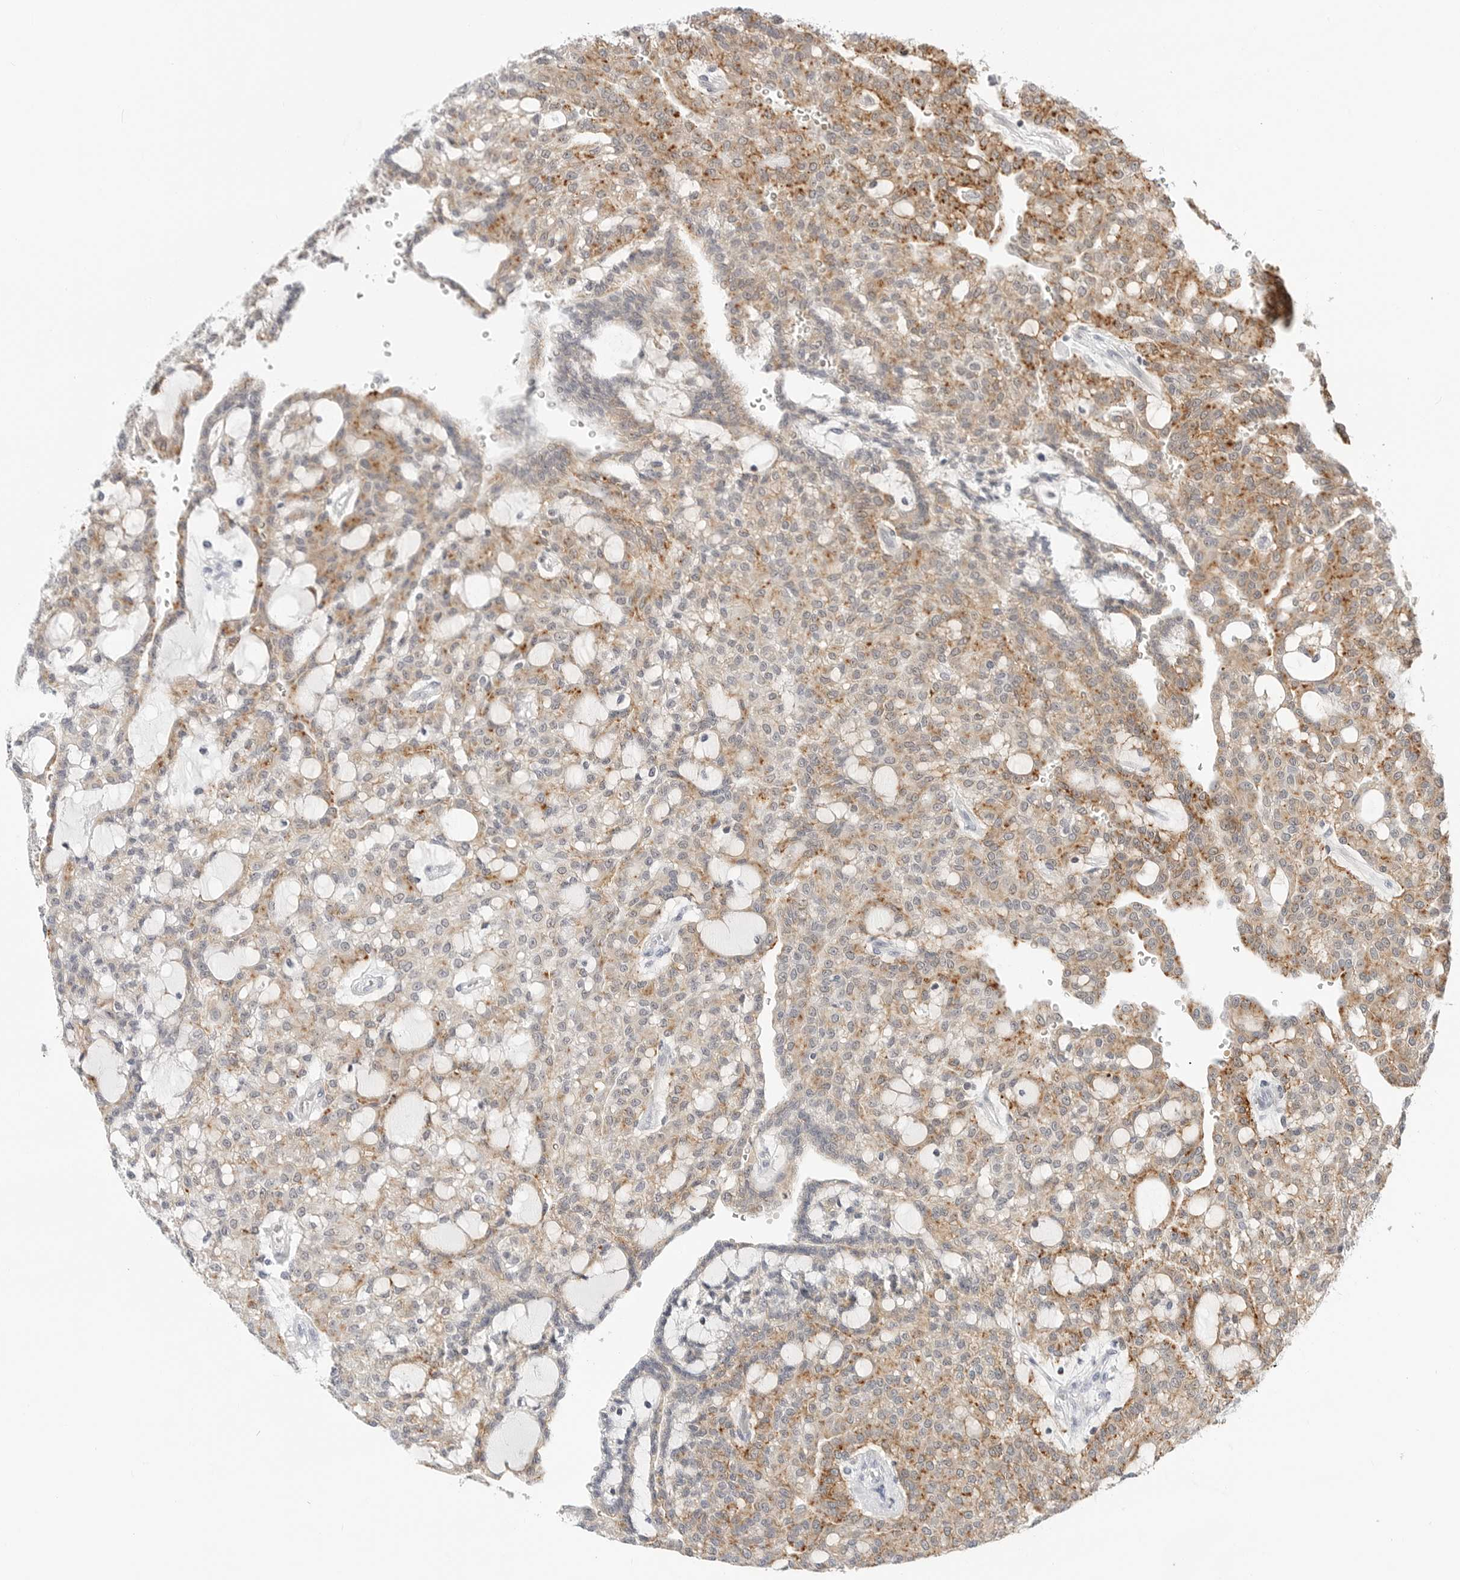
{"staining": {"intensity": "moderate", "quantity": ">75%", "location": "cytoplasmic/membranous"}, "tissue": "renal cancer", "cell_type": "Tumor cells", "image_type": "cancer", "snomed": [{"axis": "morphology", "description": "Adenocarcinoma, NOS"}, {"axis": "topography", "description": "Kidney"}], "caption": "Immunohistochemical staining of renal adenocarcinoma demonstrates medium levels of moderate cytoplasmic/membranous protein expression in approximately >75% of tumor cells.", "gene": "TSEN2", "patient": {"sex": "male", "age": 63}}